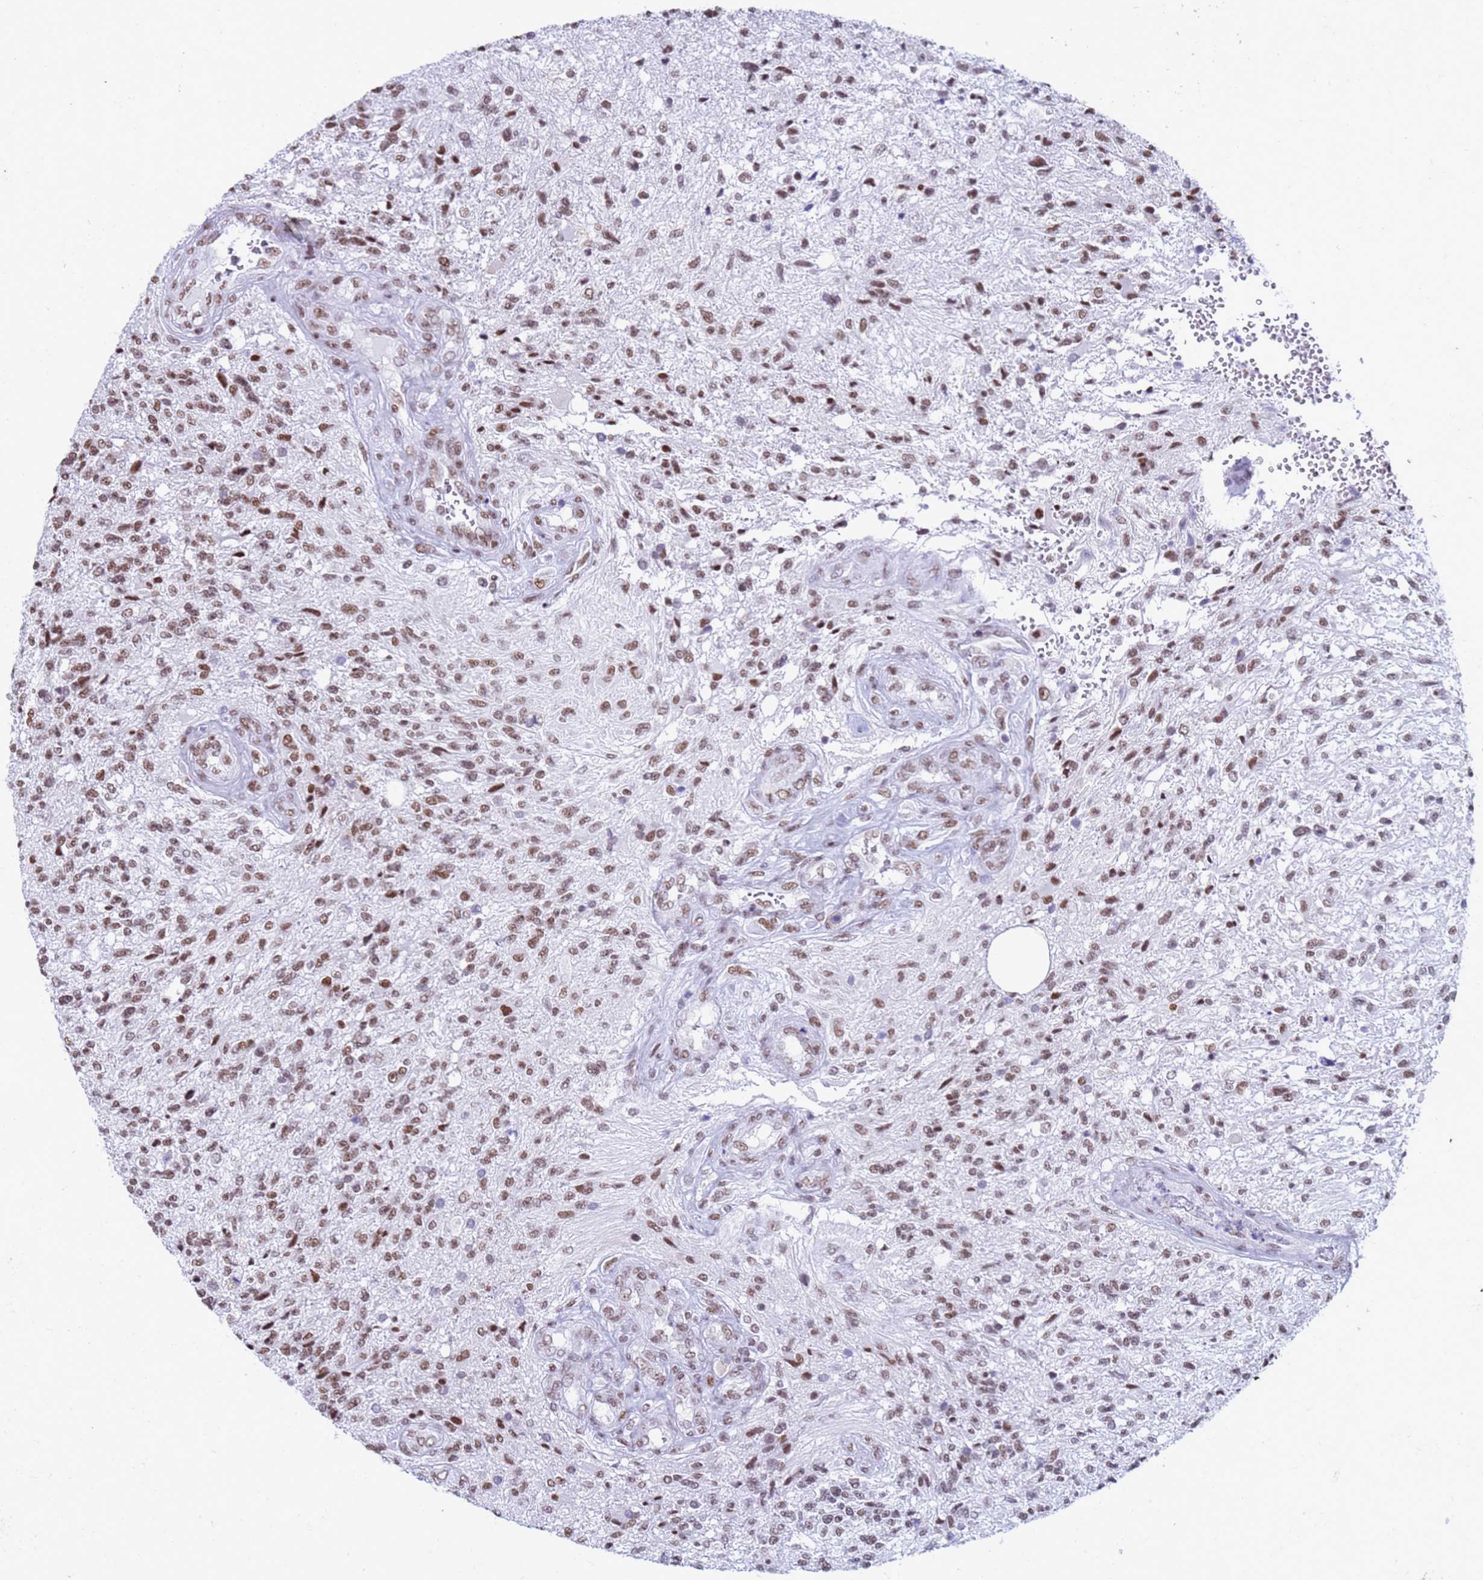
{"staining": {"intensity": "moderate", "quantity": "25%-75%", "location": "nuclear"}, "tissue": "glioma", "cell_type": "Tumor cells", "image_type": "cancer", "snomed": [{"axis": "morphology", "description": "Glioma, malignant, High grade"}, {"axis": "topography", "description": "Brain"}], "caption": "High-magnification brightfield microscopy of malignant glioma (high-grade) stained with DAB (brown) and counterstained with hematoxylin (blue). tumor cells exhibit moderate nuclear positivity is present in about25%-75% of cells. The staining is performed using DAB (3,3'-diaminobenzidine) brown chromogen to label protein expression. The nuclei are counter-stained blue using hematoxylin.", "gene": "FAM170B", "patient": {"sex": "male", "age": 56}}